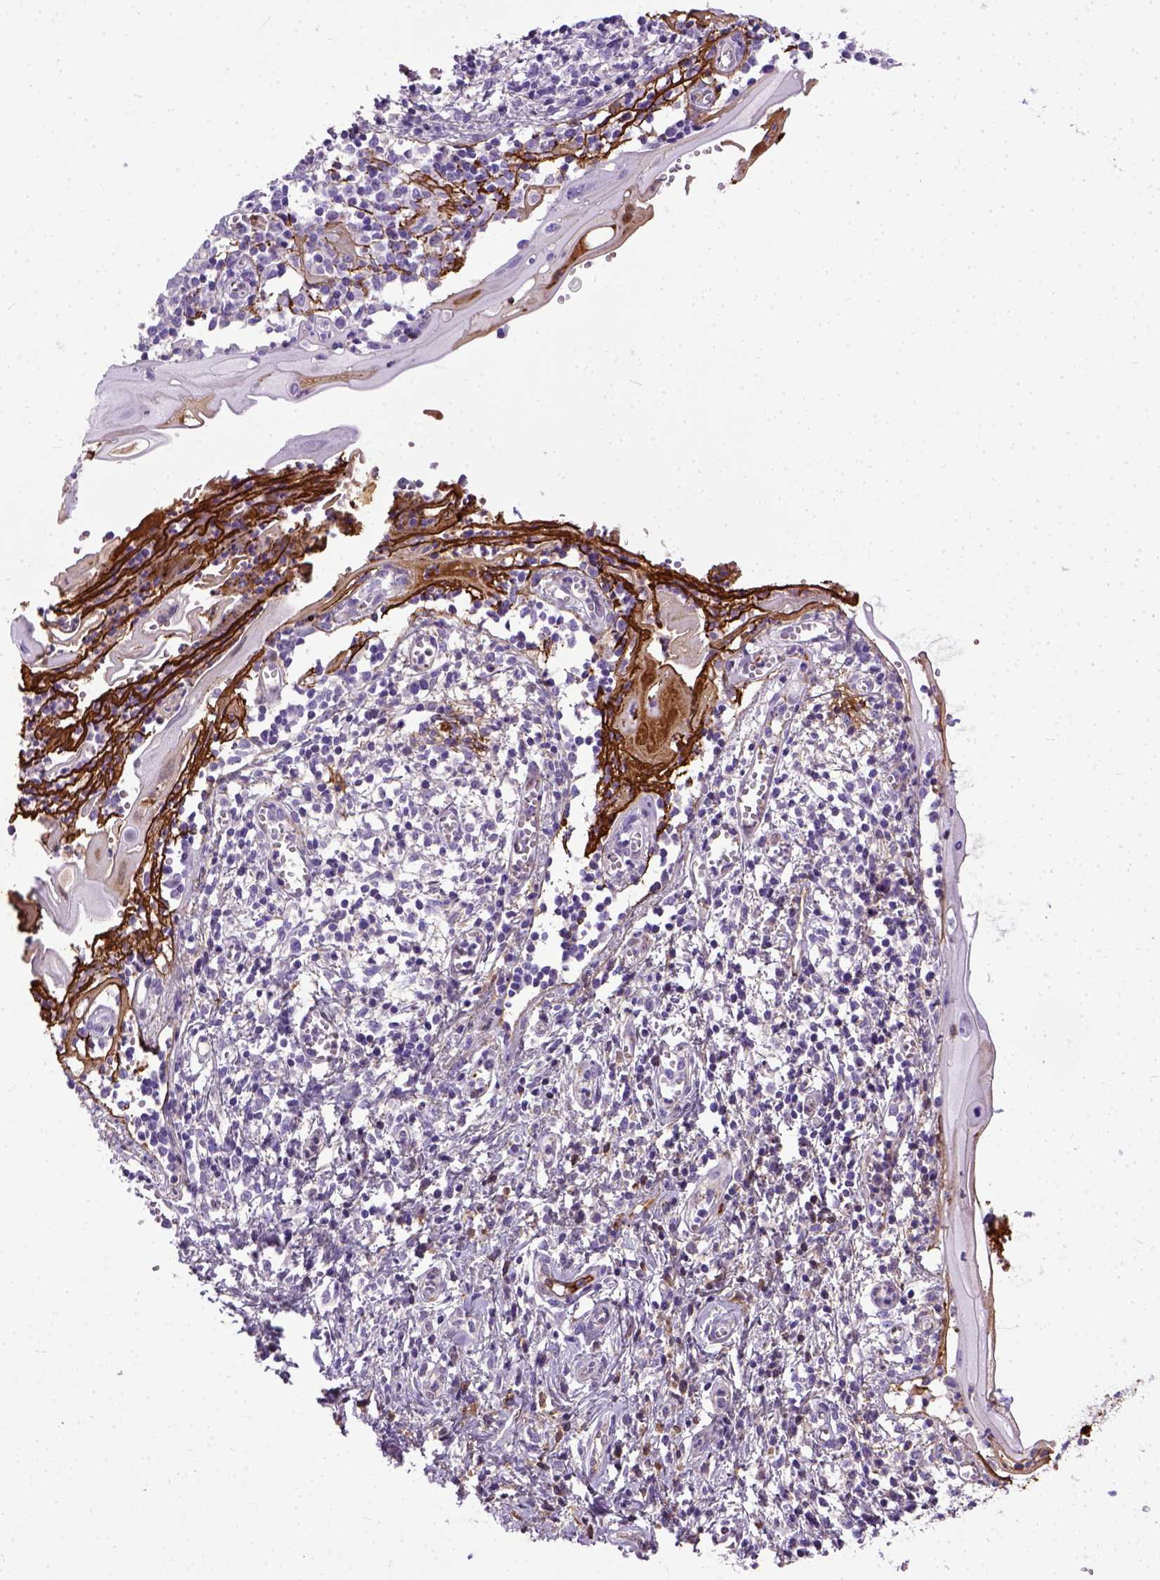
{"staining": {"intensity": "negative", "quantity": "none", "location": "none"}, "tissue": "cervical cancer", "cell_type": "Tumor cells", "image_type": "cancer", "snomed": [{"axis": "morphology", "description": "Squamous cell carcinoma, NOS"}, {"axis": "topography", "description": "Cervix"}], "caption": "A high-resolution photomicrograph shows immunohistochemistry staining of squamous cell carcinoma (cervical), which displays no significant expression in tumor cells. (DAB (3,3'-diaminobenzidine) immunohistochemistry (IHC), high magnification).", "gene": "ADAMTS8", "patient": {"sex": "female", "age": 30}}